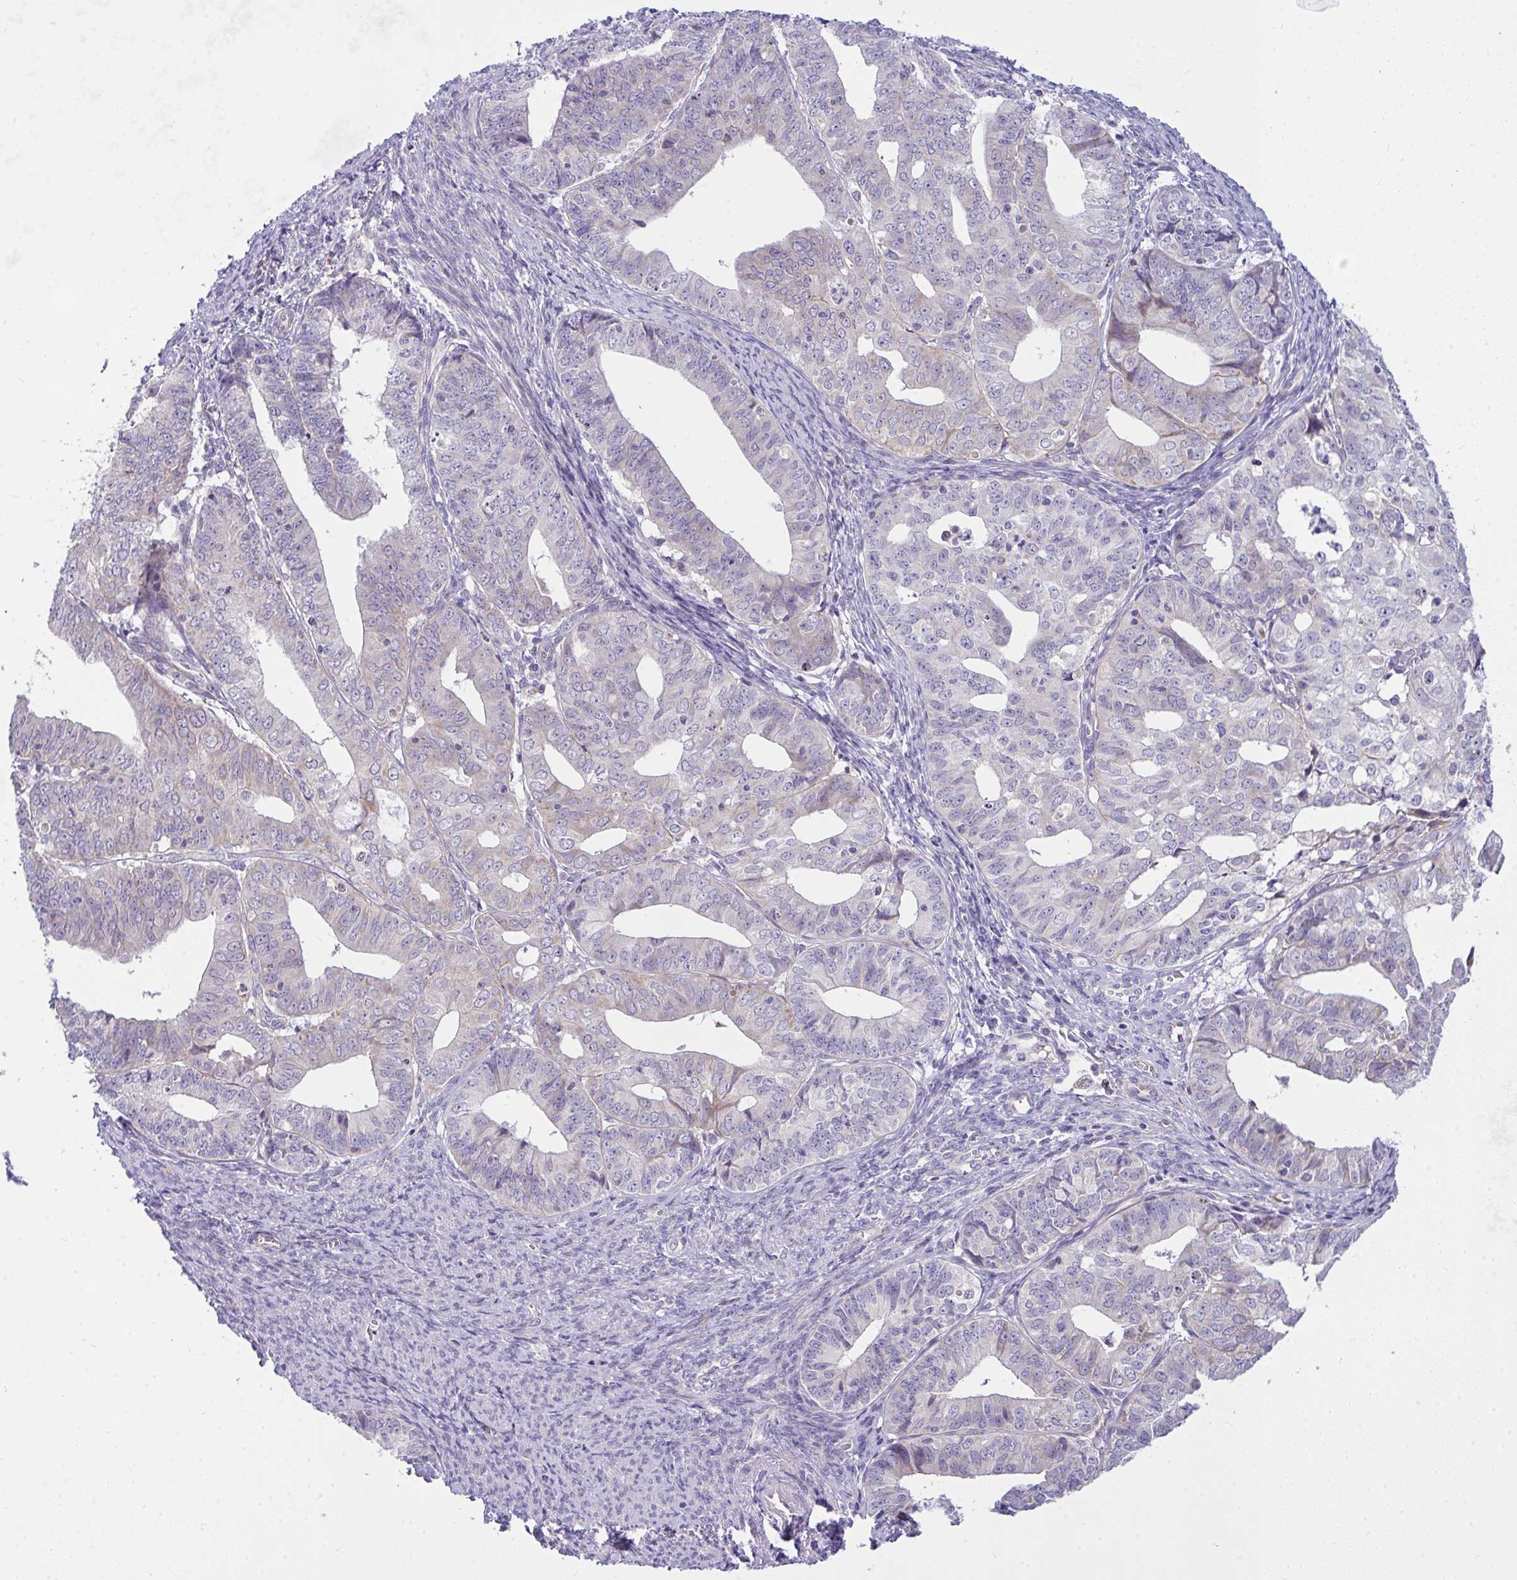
{"staining": {"intensity": "weak", "quantity": "<25%", "location": "cytoplasmic/membranous"}, "tissue": "endometrial cancer", "cell_type": "Tumor cells", "image_type": "cancer", "snomed": [{"axis": "morphology", "description": "Adenocarcinoma, NOS"}, {"axis": "topography", "description": "Endometrium"}], "caption": "The image shows no significant staining in tumor cells of endometrial adenocarcinoma.", "gene": "CEP63", "patient": {"sex": "female", "age": 56}}